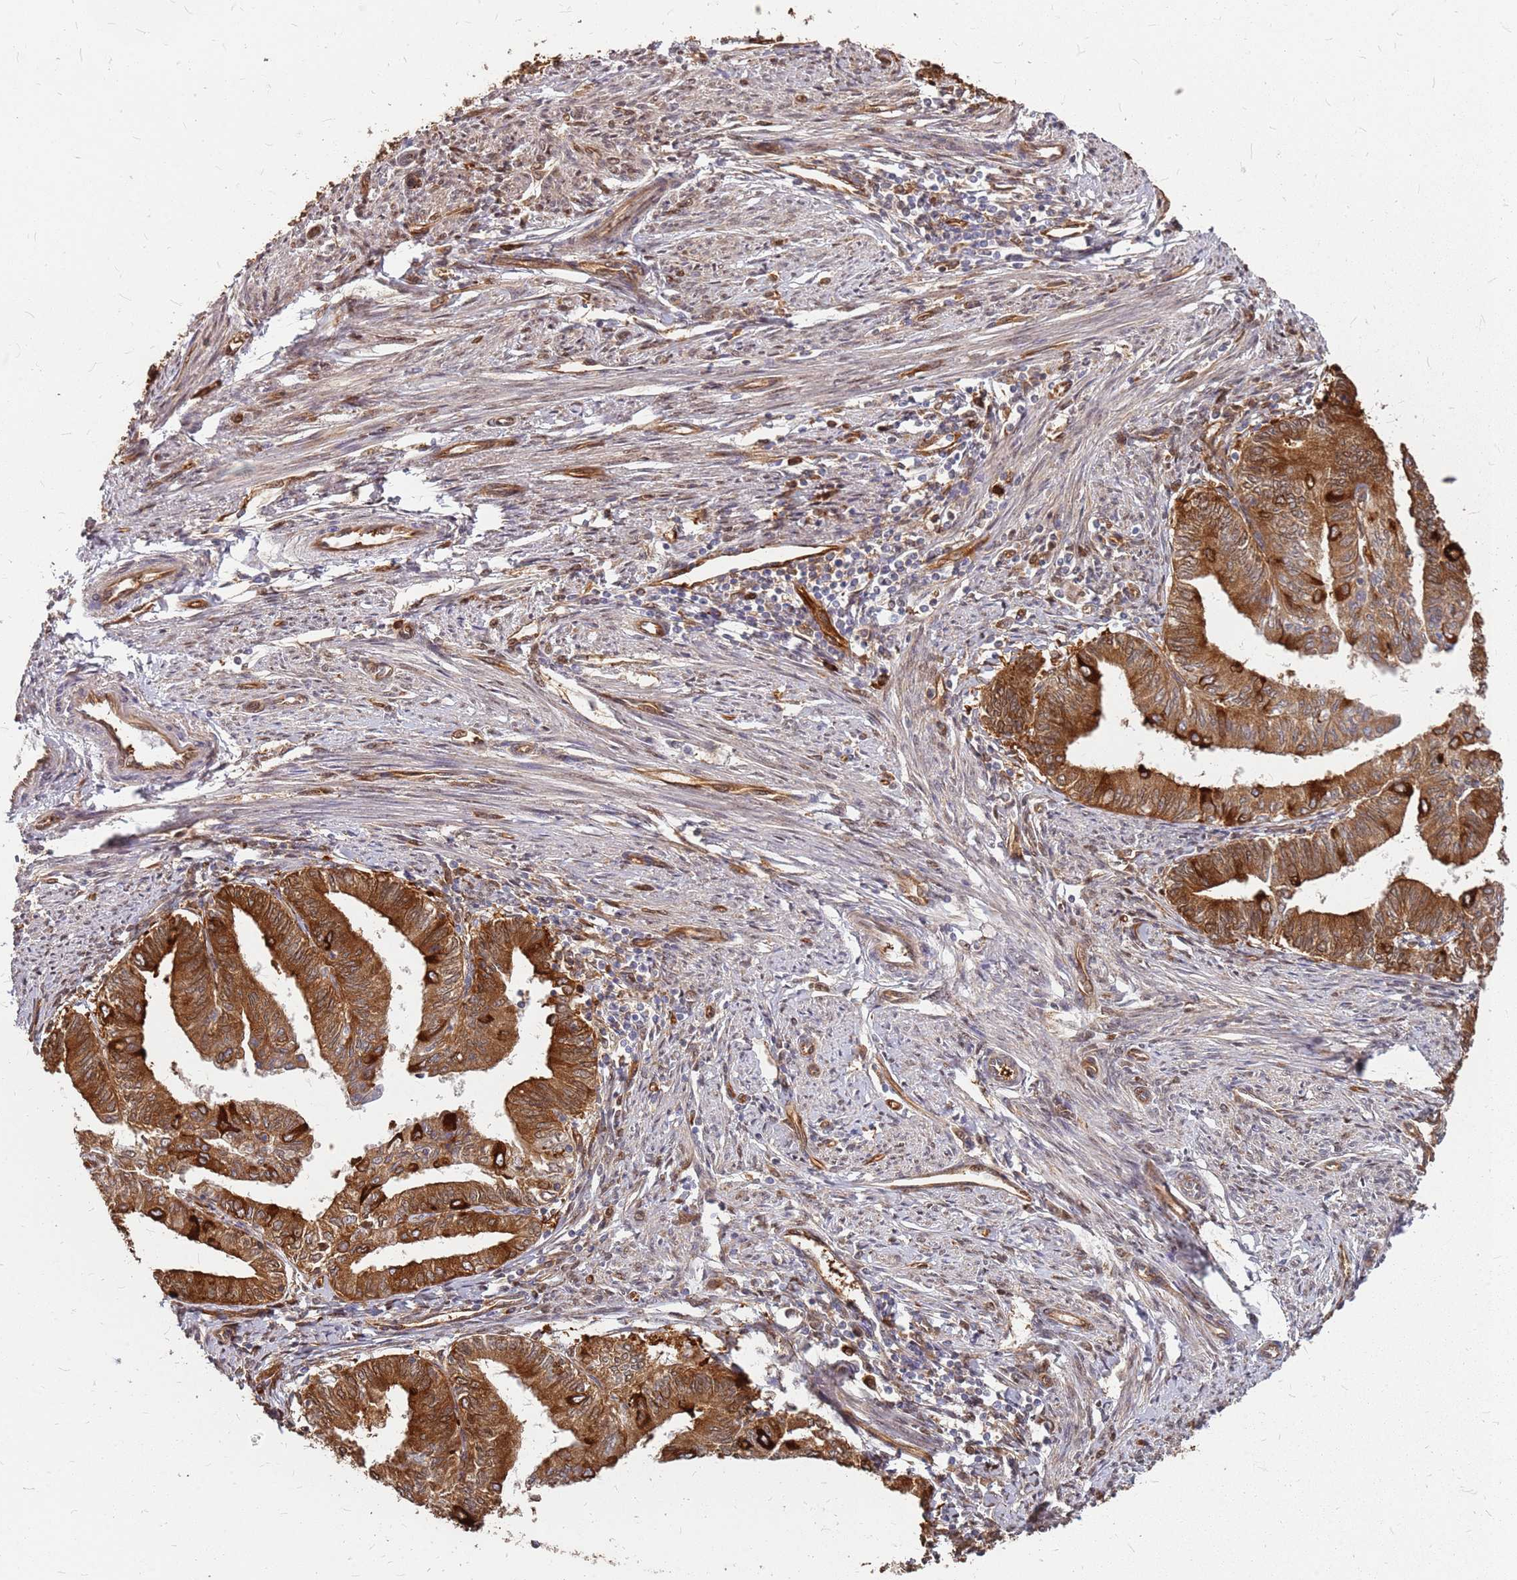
{"staining": {"intensity": "strong", "quantity": ">75%", "location": "cytoplasmic/membranous"}, "tissue": "endometrial cancer", "cell_type": "Tumor cells", "image_type": "cancer", "snomed": [{"axis": "morphology", "description": "Adenocarcinoma, NOS"}, {"axis": "topography", "description": "Endometrium"}], "caption": "Adenocarcinoma (endometrial) stained with a protein marker exhibits strong staining in tumor cells.", "gene": "HDX", "patient": {"sex": "female", "age": 66}}